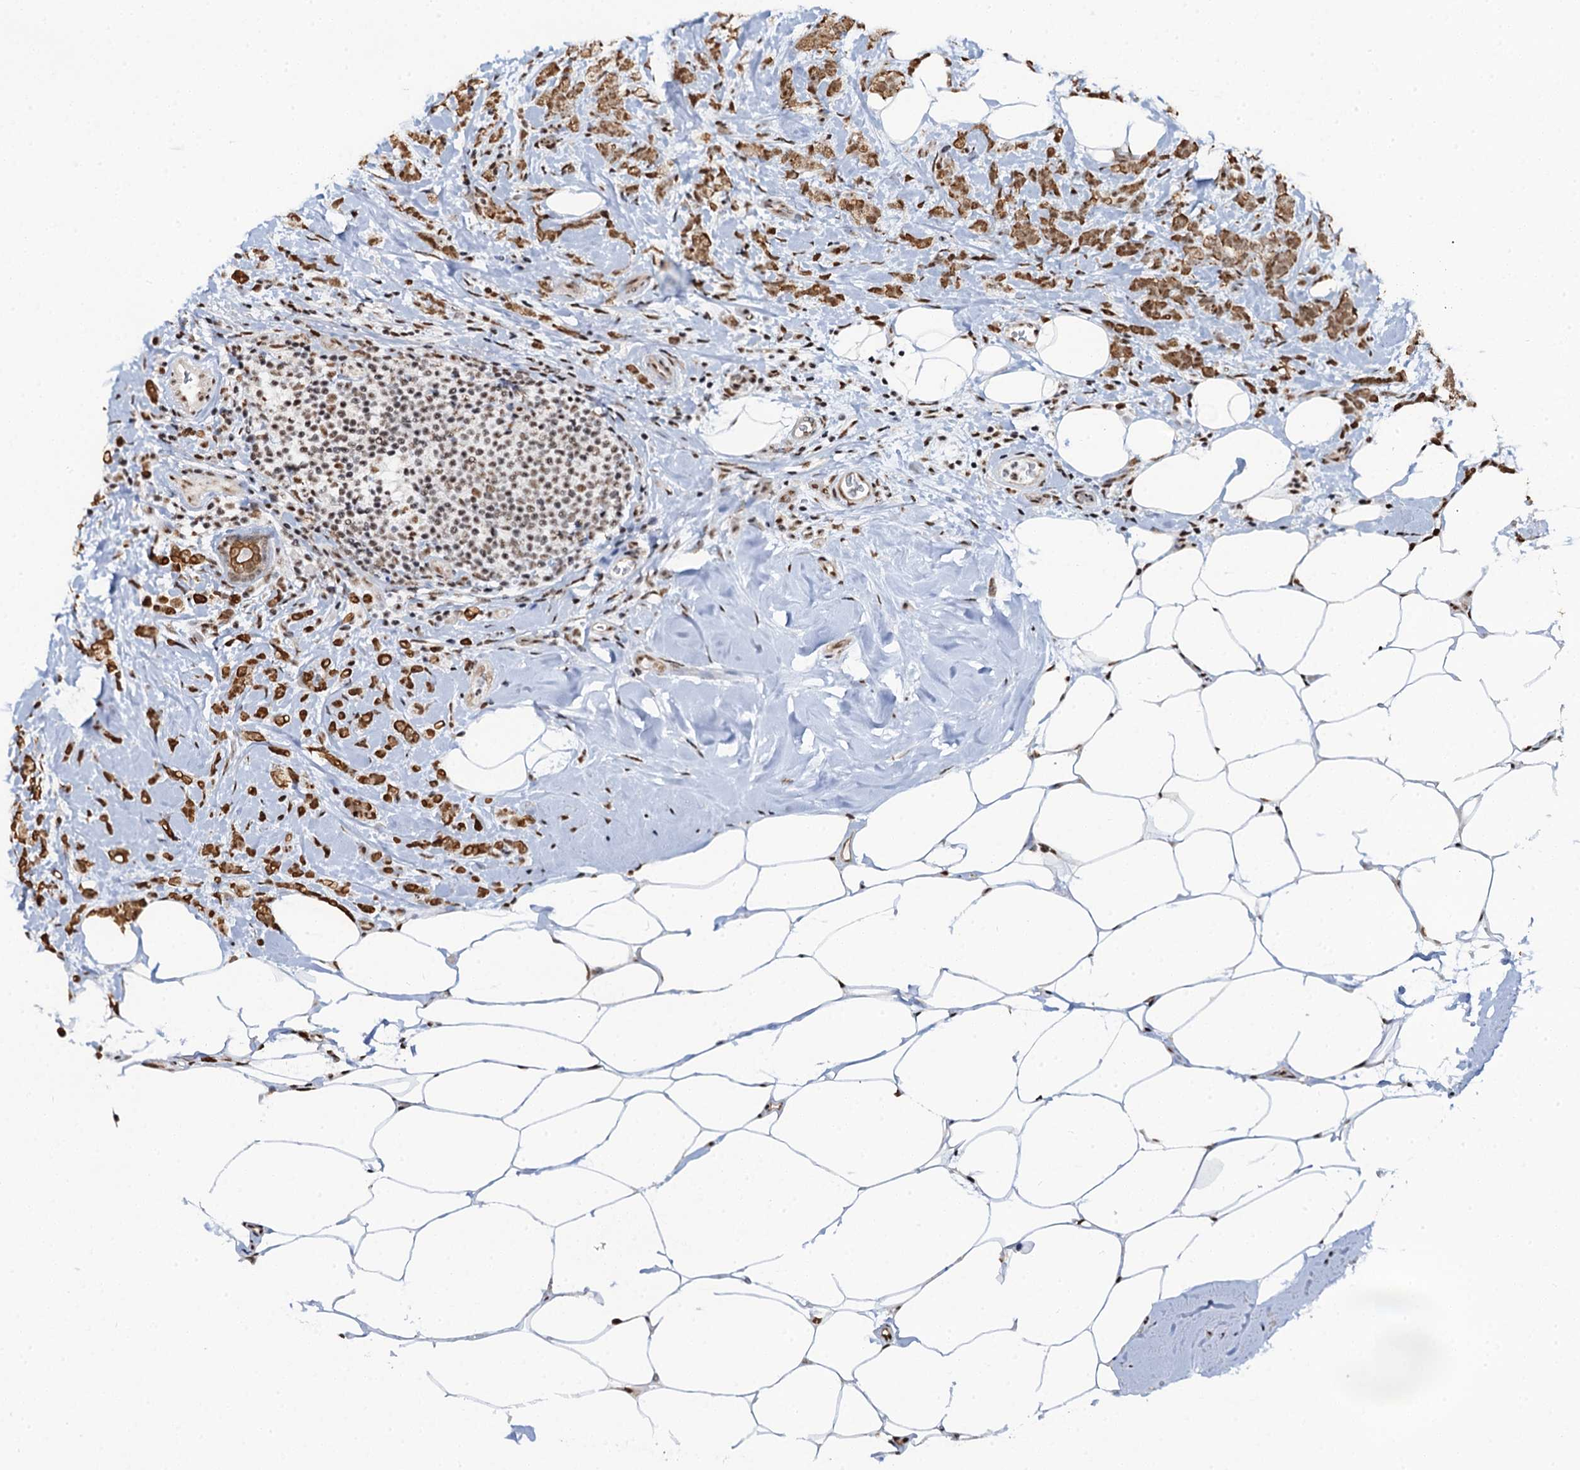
{"staining": {"intensity": "moderate", "quantity": ">75%", "location": "cytoplasmic/membranous,nuclear"}, "tissue": "breast cancer", "cell_type": "Tumor cells", "image_type": "cancer", "snomed": [{"axis": "morphology", "description": "Lobular carcinoma"}, {"axis": "topography", "description": "Breast"}], "caption": "High-magnification brightfield microscopy of breast lobular carcinoma stained with DAB (brown) and counterstained with hematoxylin (blue). tumor cells exhibit moderate cytoplasmic/membranous and nuclear staining is seen in about>75% of cells.", "gene": "ZNF609", "patient": {"sex": "female", "age": 58}}